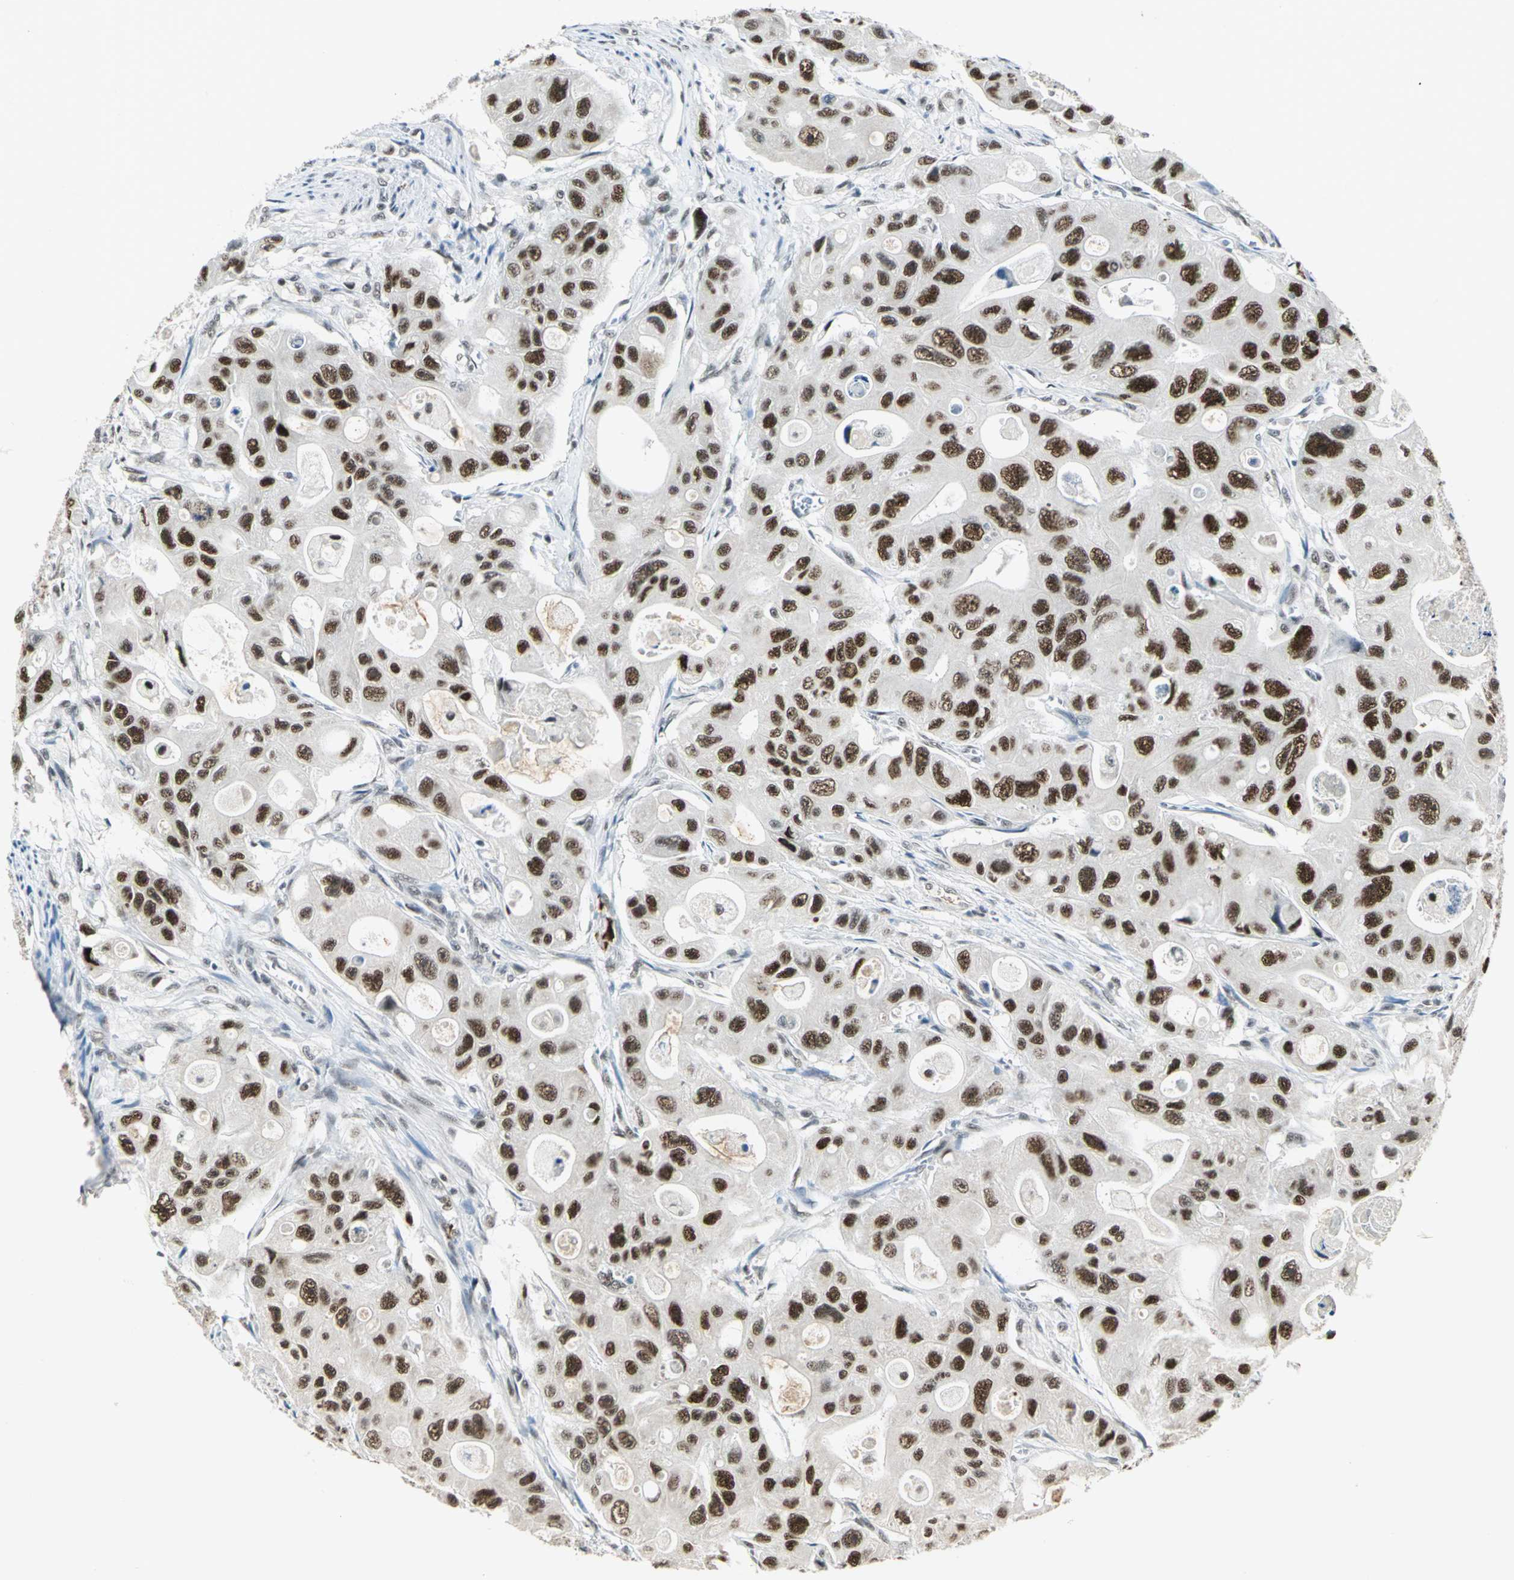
{"staining": {"intensity": "strong", "quantity": ">75%", "location": "nuclear"}, "tissue": "colorectal cancer", "cell_type": "Tumor cells", "image_type": "cancer", "snomed": [{"axis": "morphology", "description": "Adenocarcinoma, NOS"}, {"axis": "topography", "description": "Colon"}], "caption": "Immunohistochemistry (IHC) photomicrograph of neoplastic tissue: human adenocarcinoma (colorectal) stained using immunohistochemistry (IHC) shows high levels of strong protein expression localized specifically in the nuclear of tumor cells, appearing as a nuclear brown color.", "gene": "CCNT1", "patient": {"sex": "female", "age": 46}}